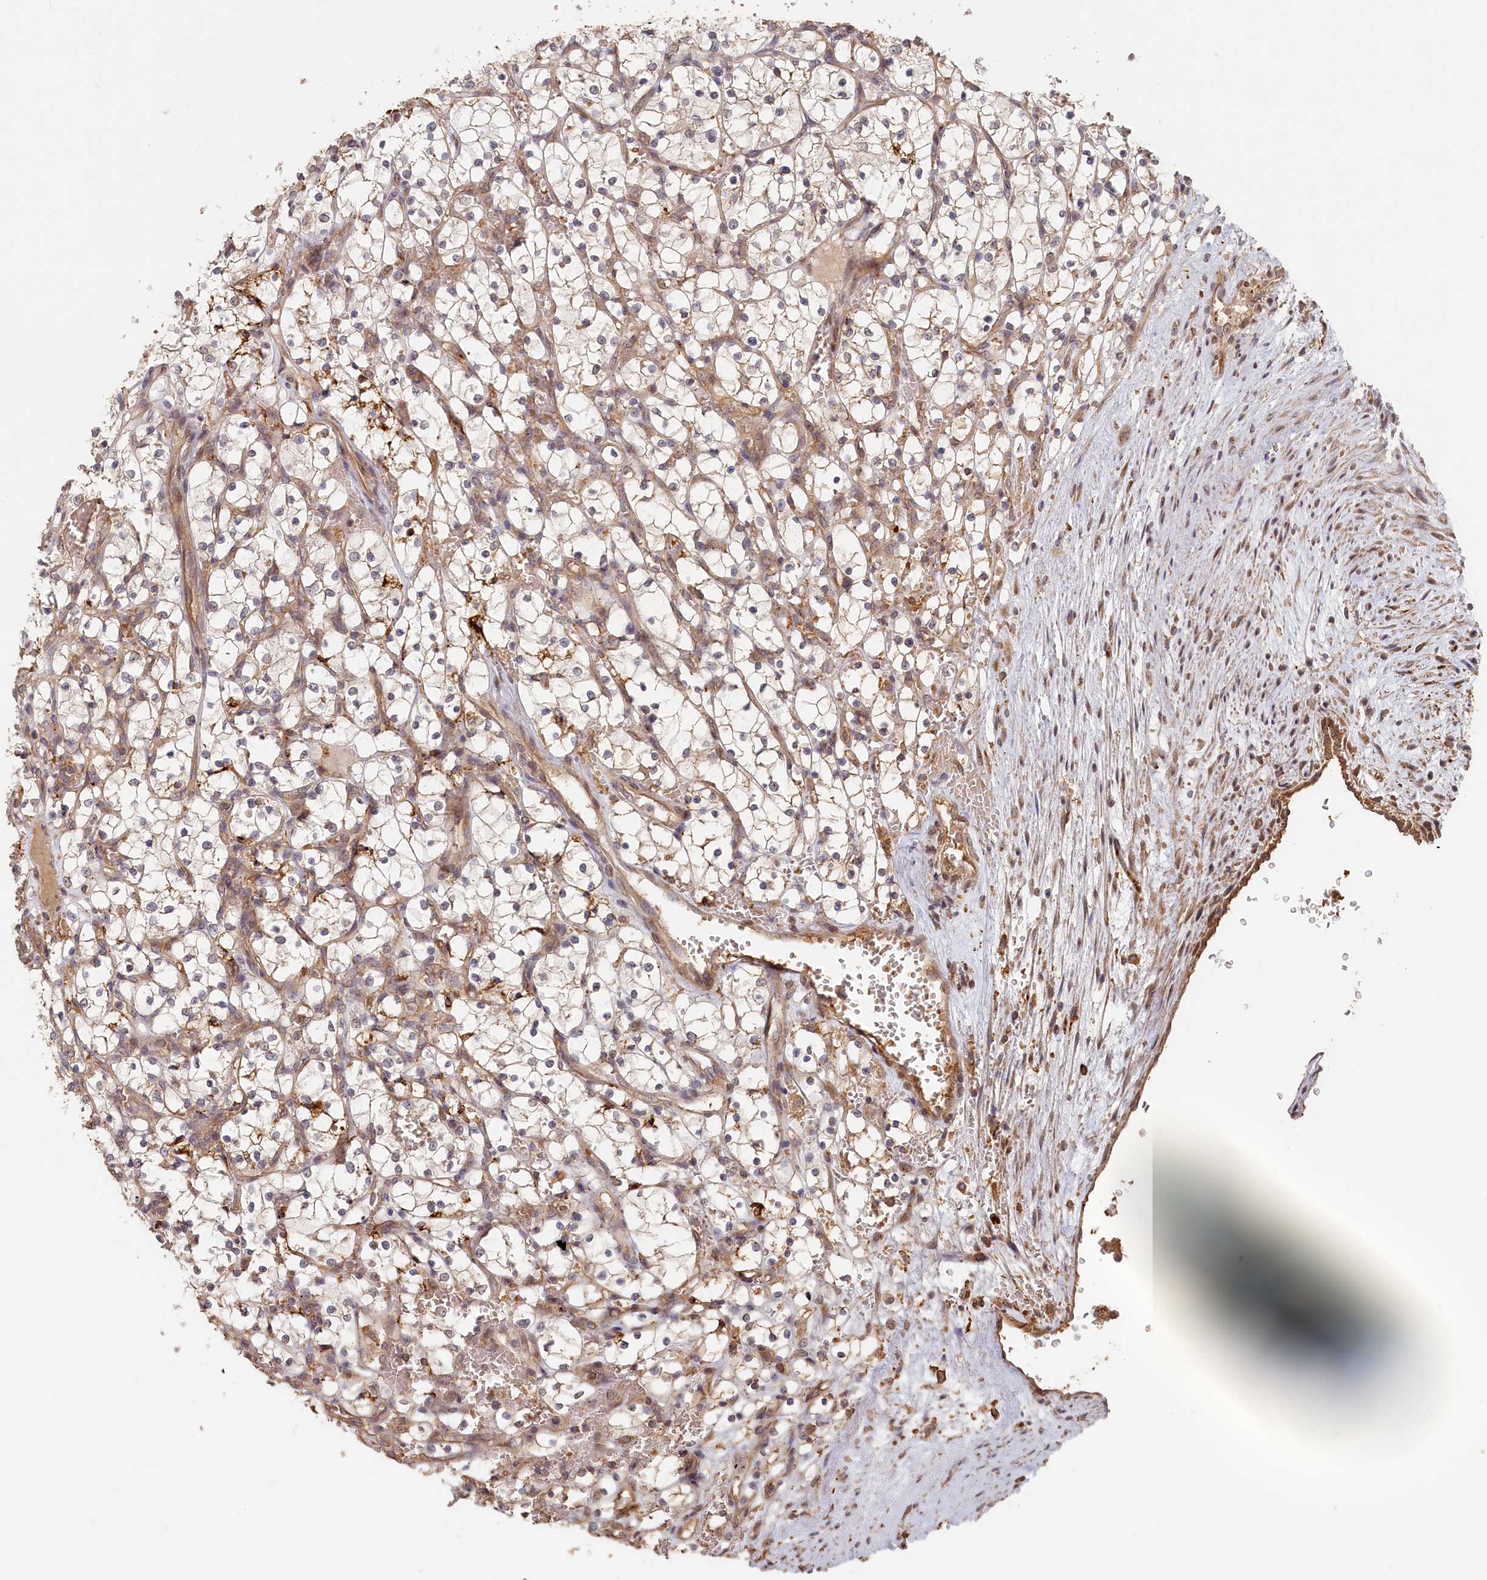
{"staining": {"intensity": "weak", "quantity": ">75%", "location": "cytoplasmic/membranous"}, "tissue": "renal cancer", "cell_type": "Tumor cells", "image_type": "cancer", "snomed": [{"axis": "morphology", "description": "Adenocarcinoma, NOS"}, {"axis": "topography", "description": "Kidney"}], "caption": "Renal adenocarcinoma stained with a protein marker displays weak staining in tumor cells.", "gene": "STX16", "patient": {"sex": "female", "age": 69}}